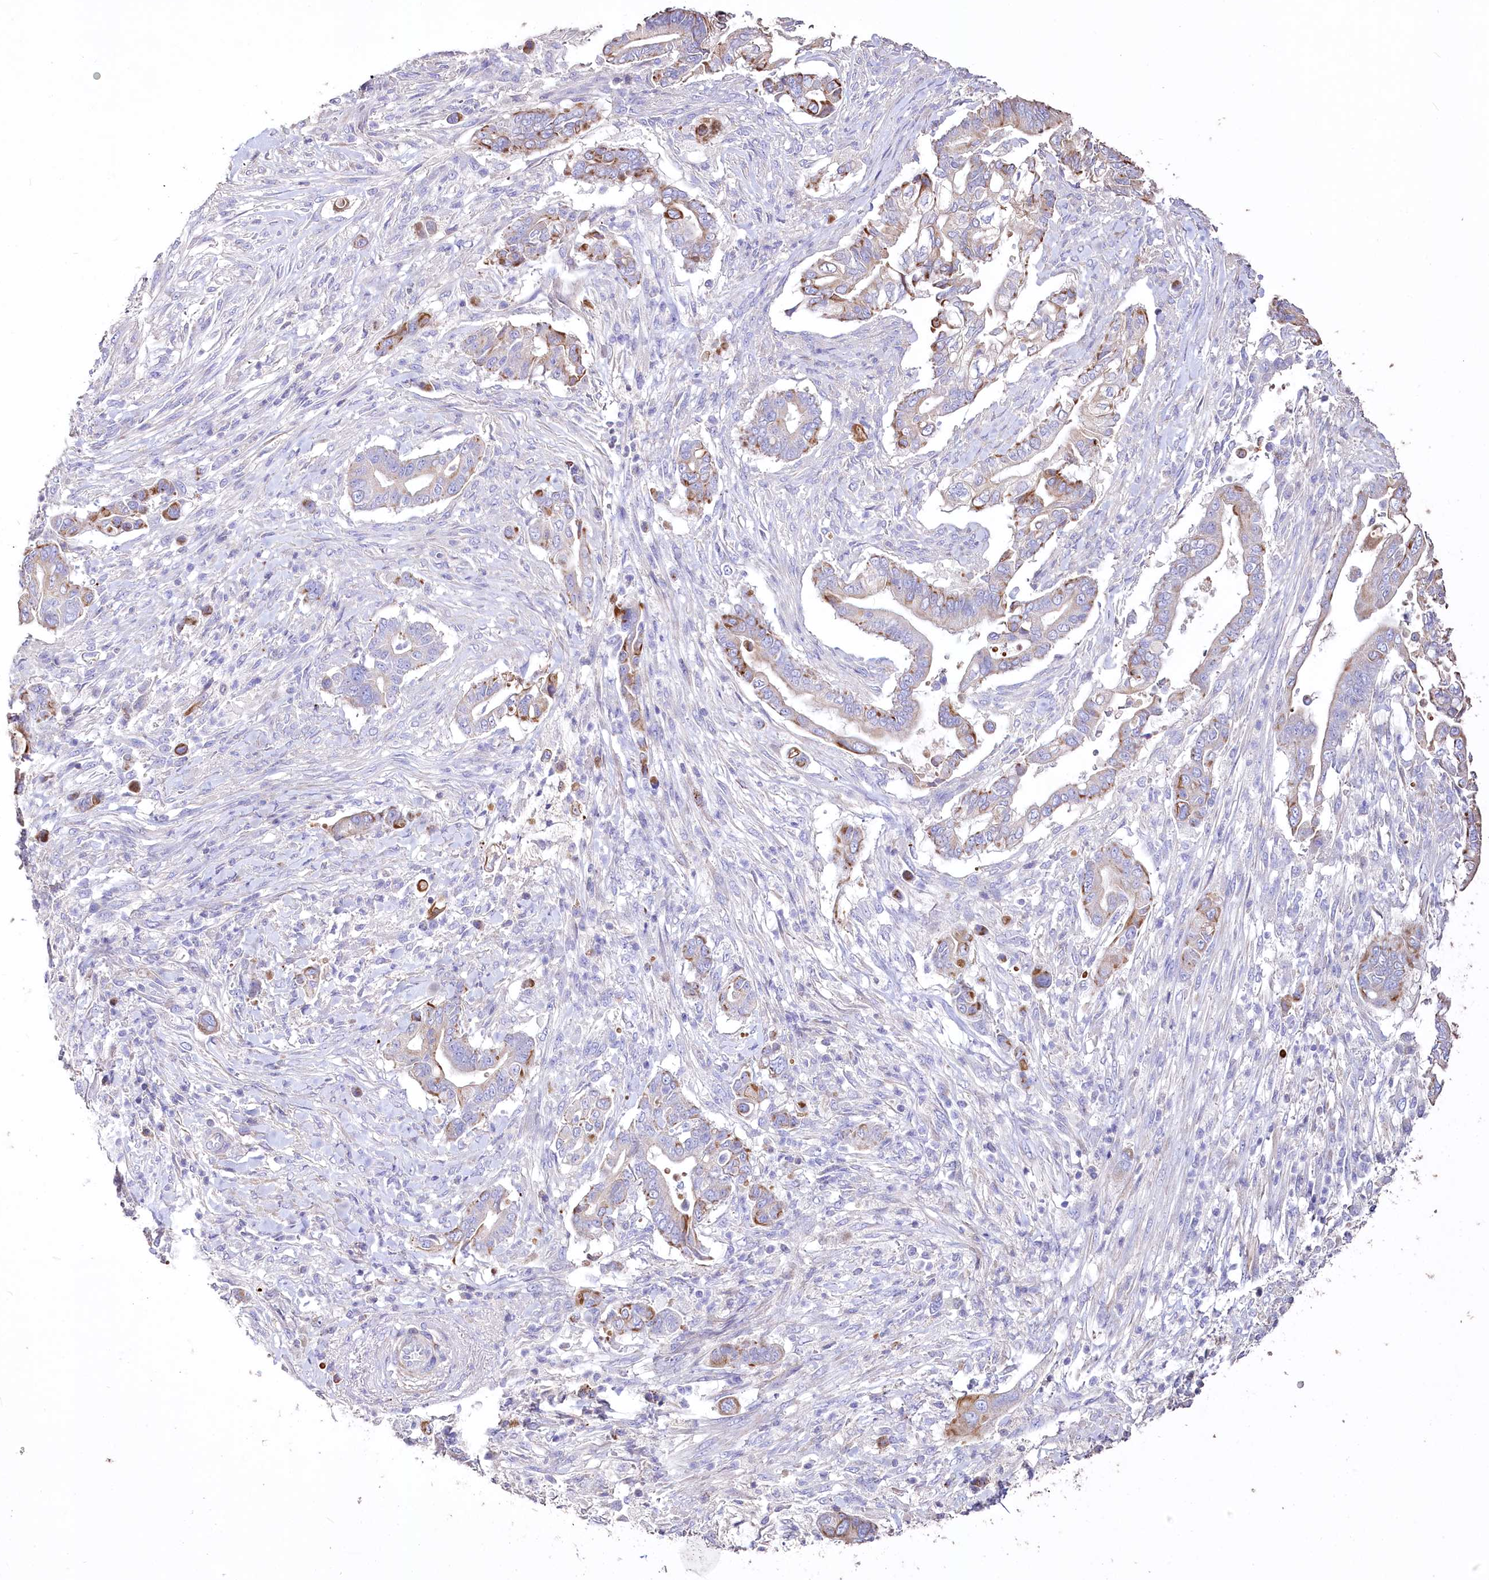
{"staining": {"intensity": "moderate", "quantity": "25%-75%", "location": "cytoplasmic/membranous"}, "tissue": "pancreatic cancer", "cell_type": "Tumor cells", "image_type": "cancer", "snomed": [{"axis": "morphology", "description": "Adenocarcinoma, NOS"}, {"axis": "topography", "description": "Pancreas"}], "caption": "The micrograph displays a brown stain indicating the presence of a protein in the cytoplasmic/membranous of tumor cells in pancreatic cancer (adenocarcinoma).", "gene": "PTER", "patient": {"sex": "male", "age": 68}}